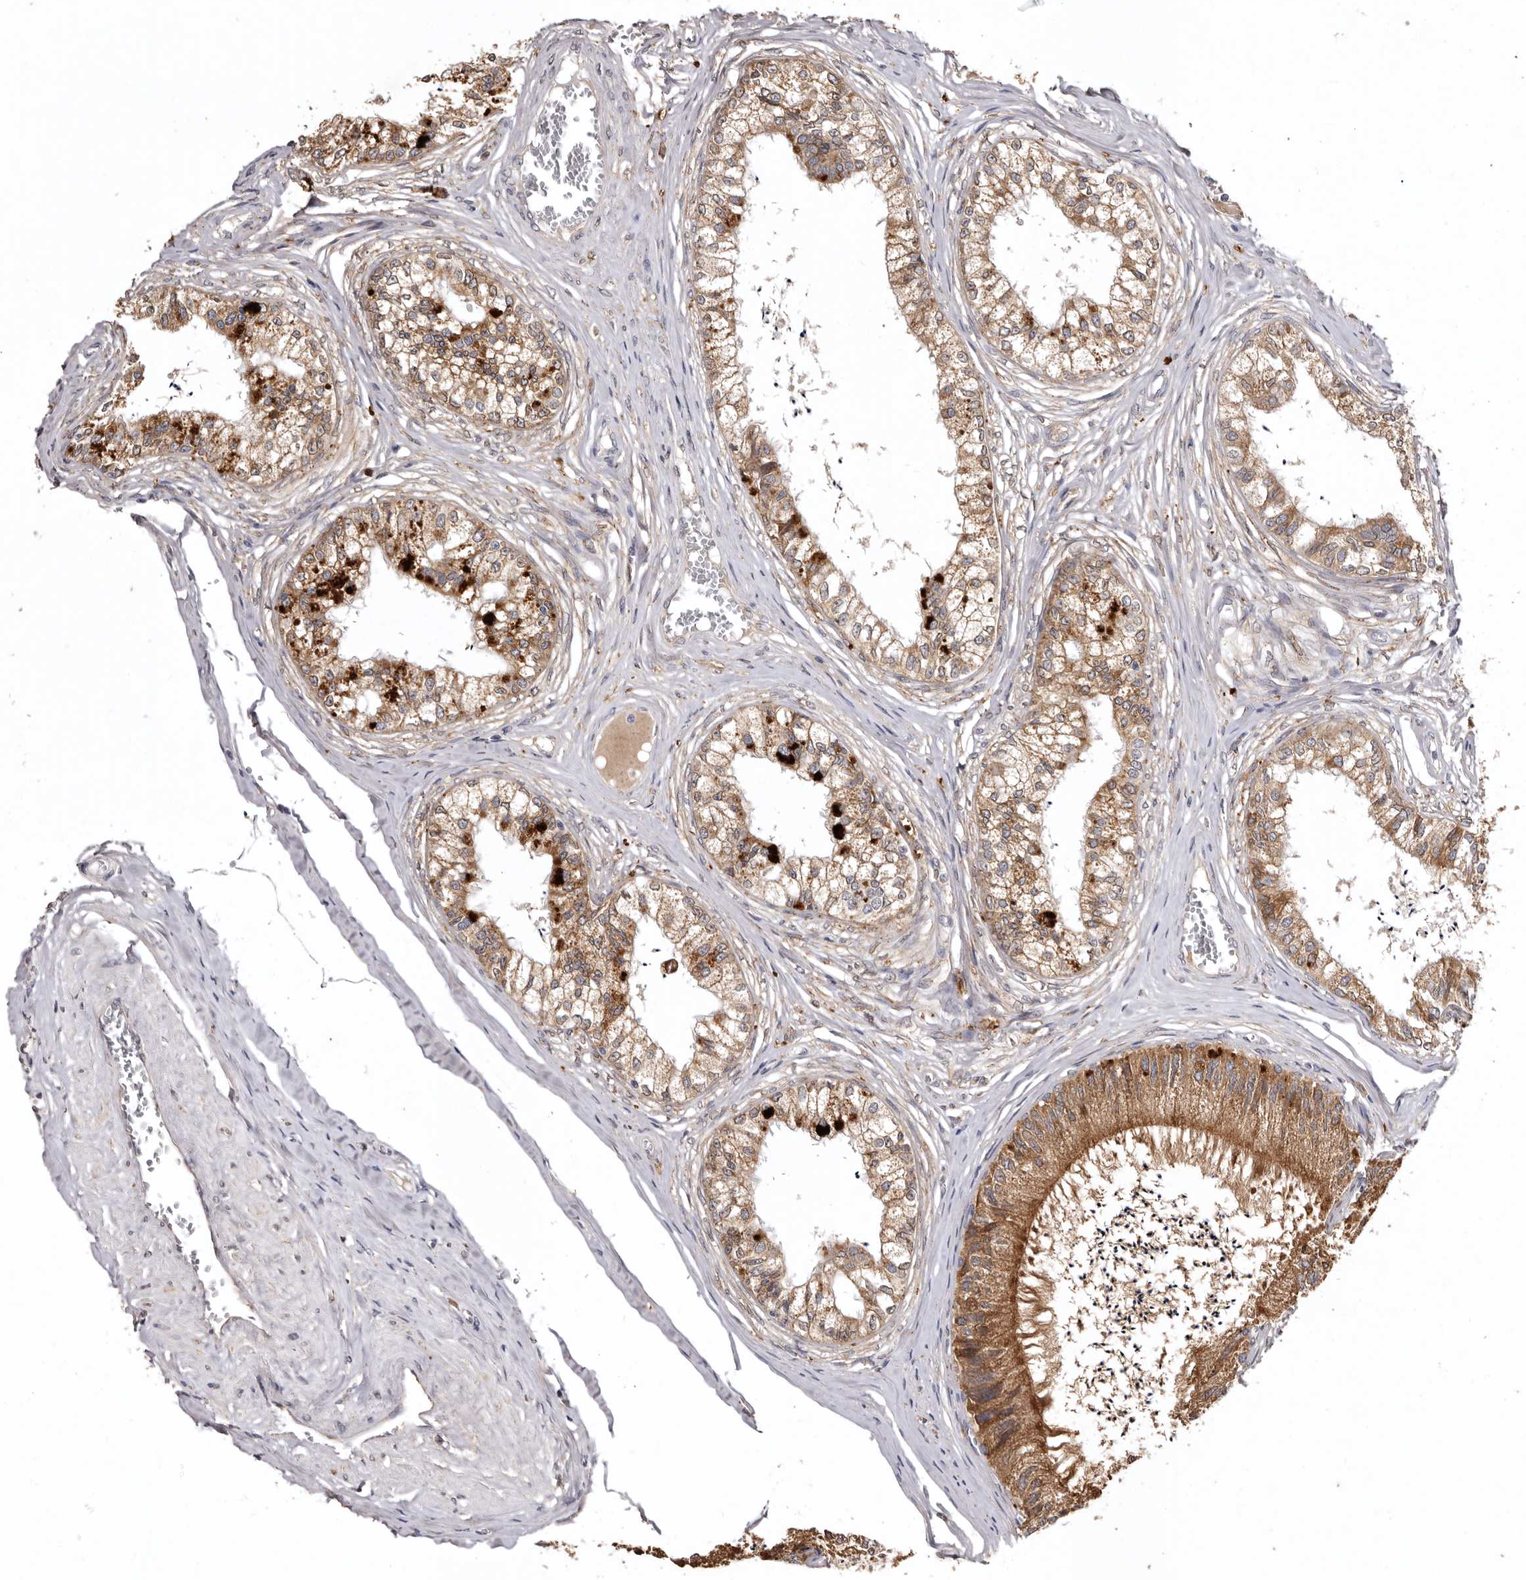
{"staining": {"intensity": "moderate", "quantity": ">75%", "location": "cytoplasmic/membranous"}, "tissue": "epididymis", "cell_type": "Glandular cells", "image_type": "normal", "snomed": [{"axis": "morphology", "description": "Normal tissue, NOS"}, {"axis": "topography", "description": "Epididymis"}], "caption": "Immunohistochemistry photomicrograph of benign epididymis: epididymis stained using immunohistochemistry (IHC) shows medium levels of moderate protein expression localized specifically in the cytoplasmic/membranous of glandular cells, appearing as a cytoplasmic/membranous brown color.", "gene": "INKA2", "patient": {"sex": "male", "age": 79}}